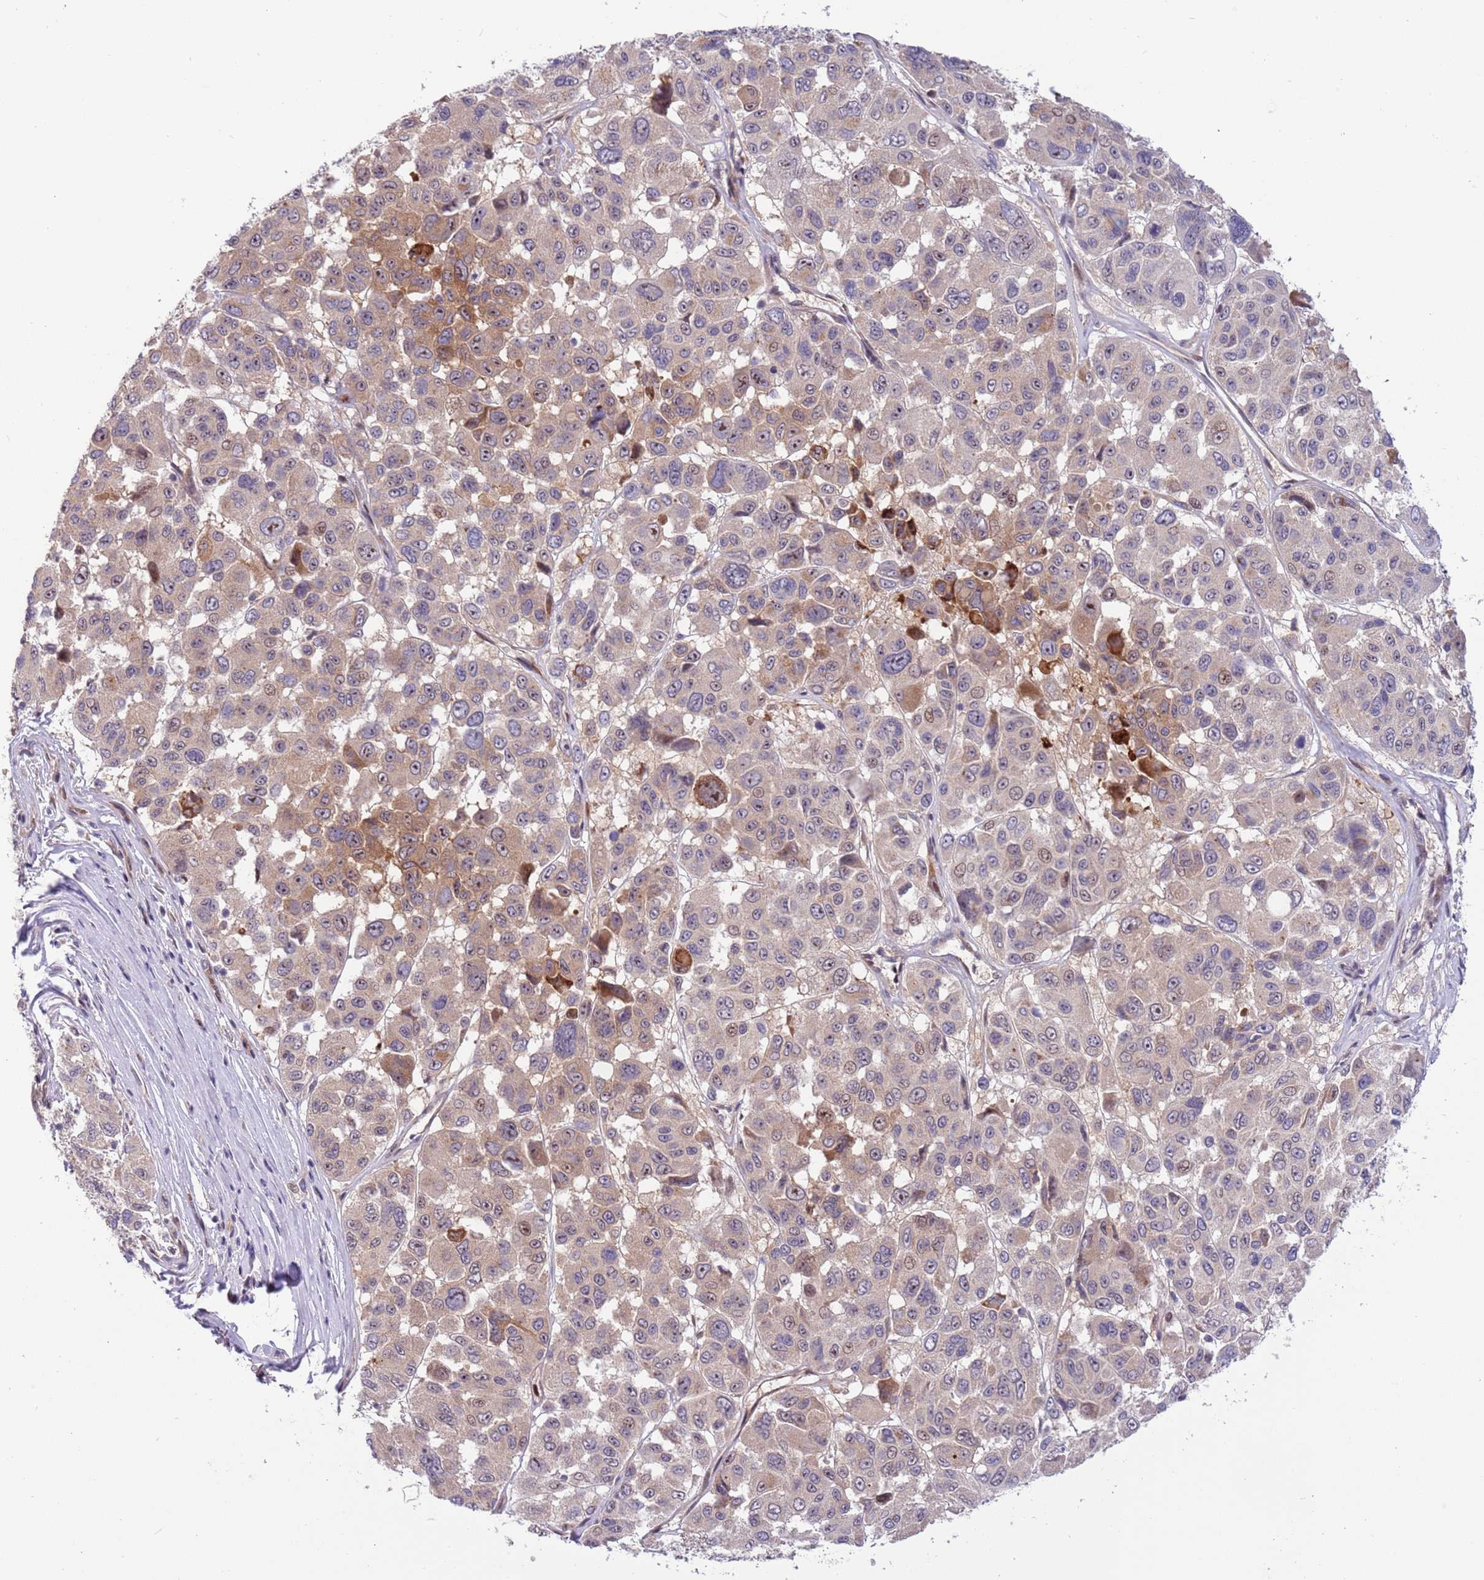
{"staining": {"intensity": "moderate", "quantity": ">75%", "location": "cytoplasmic/membranous,nuclear"}, "tissue": "melanoma", "cell_type": "Tumor cells", "image_type": "cancer", "snomed": [{"axis": "morphology", "description": "Malignant melanoma, NOS"}, {"axis": "topography", "description": "Skin"}], "caption": "This micrograph shows immunohistochemistry (IHC) staining of human malignant melanoma, with medium moderate cytoplasmic/membranous and nuclear expression in about >75% of tumor cells.", "gene": "ITGB6", "patient": {"sex": "female", "age": 66}}